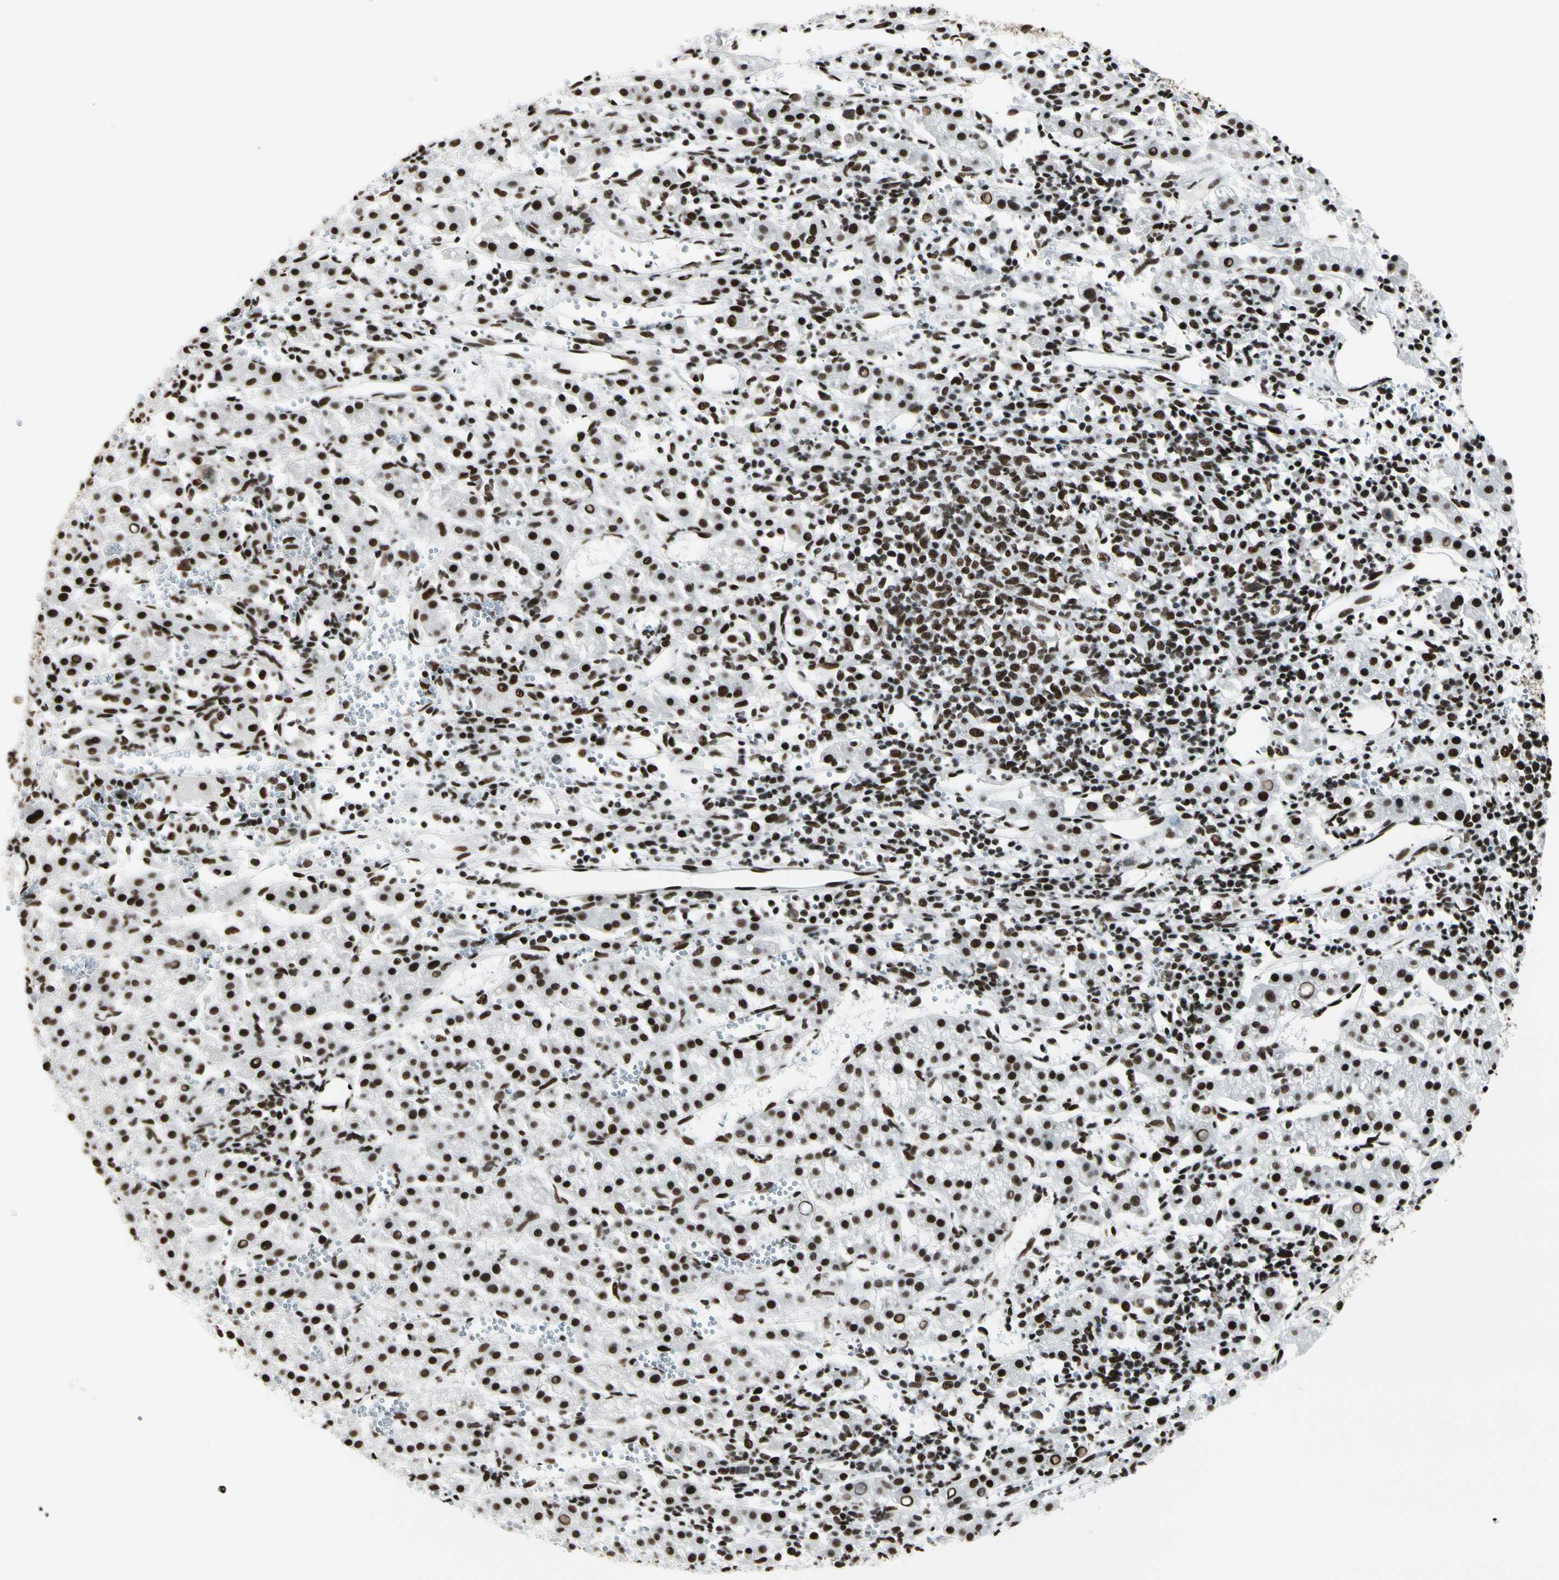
{"staining": {"intensity": "strong", "quantity": ">75%", "location": "nuclear"}, "tissue": "liver cancer", "cell_type": "Tumor cells", "image_type": "cancer", "snomed": [{"axis": "morphology", "description": "Carcinoma, Hepatocellular, NOS"}, {"axis": "topography", "description": "Liver"}], "caption": "The photomicrograph exhibits immunohistochemical staining of liver cancer. There is strong nuclear staining is present in approximately >75% of tumor cells.", "gene": "CCAR1", "patient": {"sex": "female", "age": 58}}